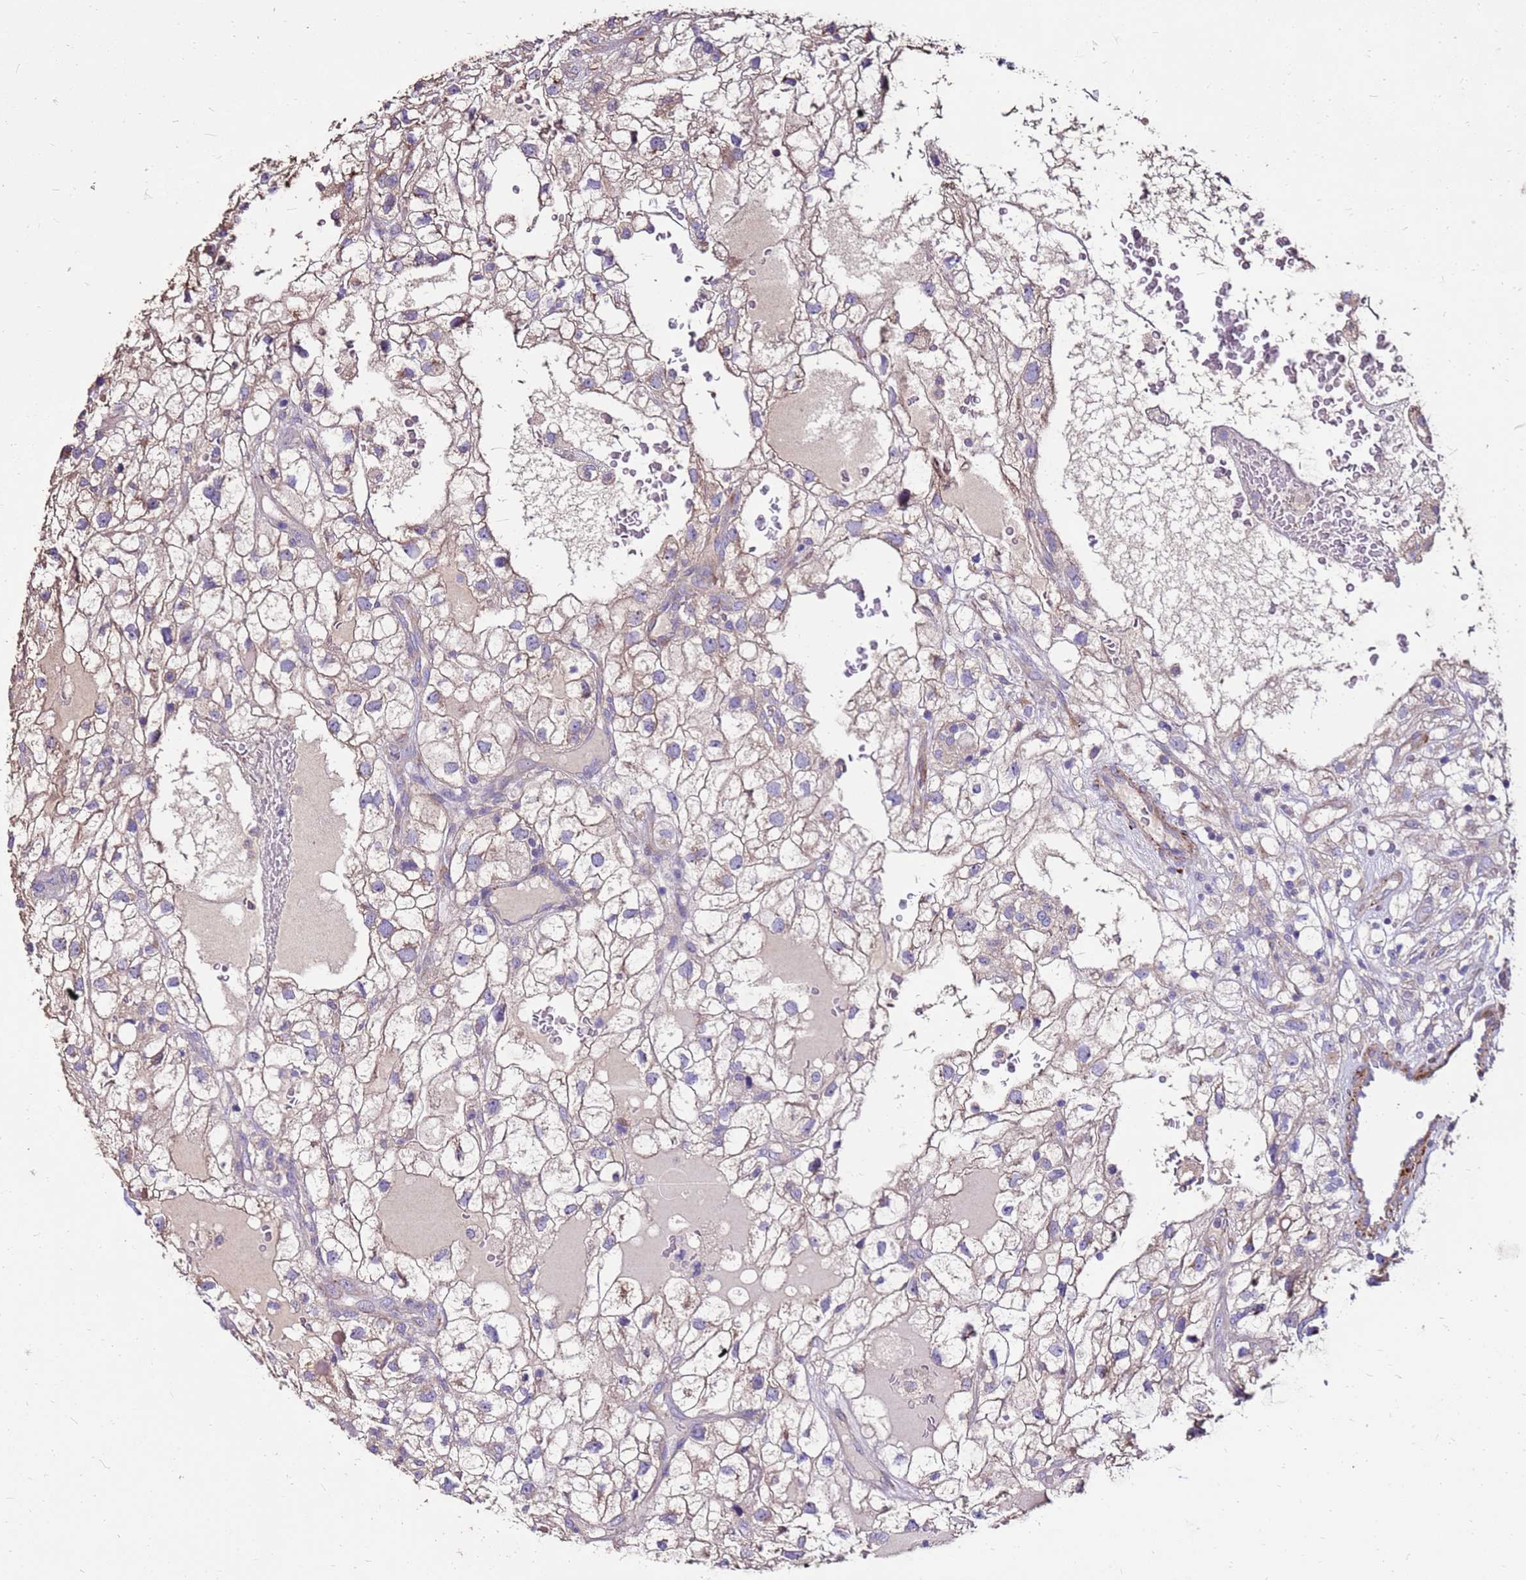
{"staining": {"intensity": "weak", "quantity": "25%-75%", "location": "cytoplasmic/membranous"}, "tissue": "renal cancer", "cell_type": "Tumor cells", "image_type": "cancer", "snomed": [{"axis": "morphology", "description": "Adenocarcinoma, NOS"}, {"axis": "topography", "description": "Kidney"}], "caption": "This photomicrograph shows immunohistochemistry staining of renal cancer (adenocarcinoma), with low weak cytoplasmic/membranous expression in approximately 25%-75% of tumor cells.", "gene": "EXD3", "patient": {"sex": "male", "age": 59}}